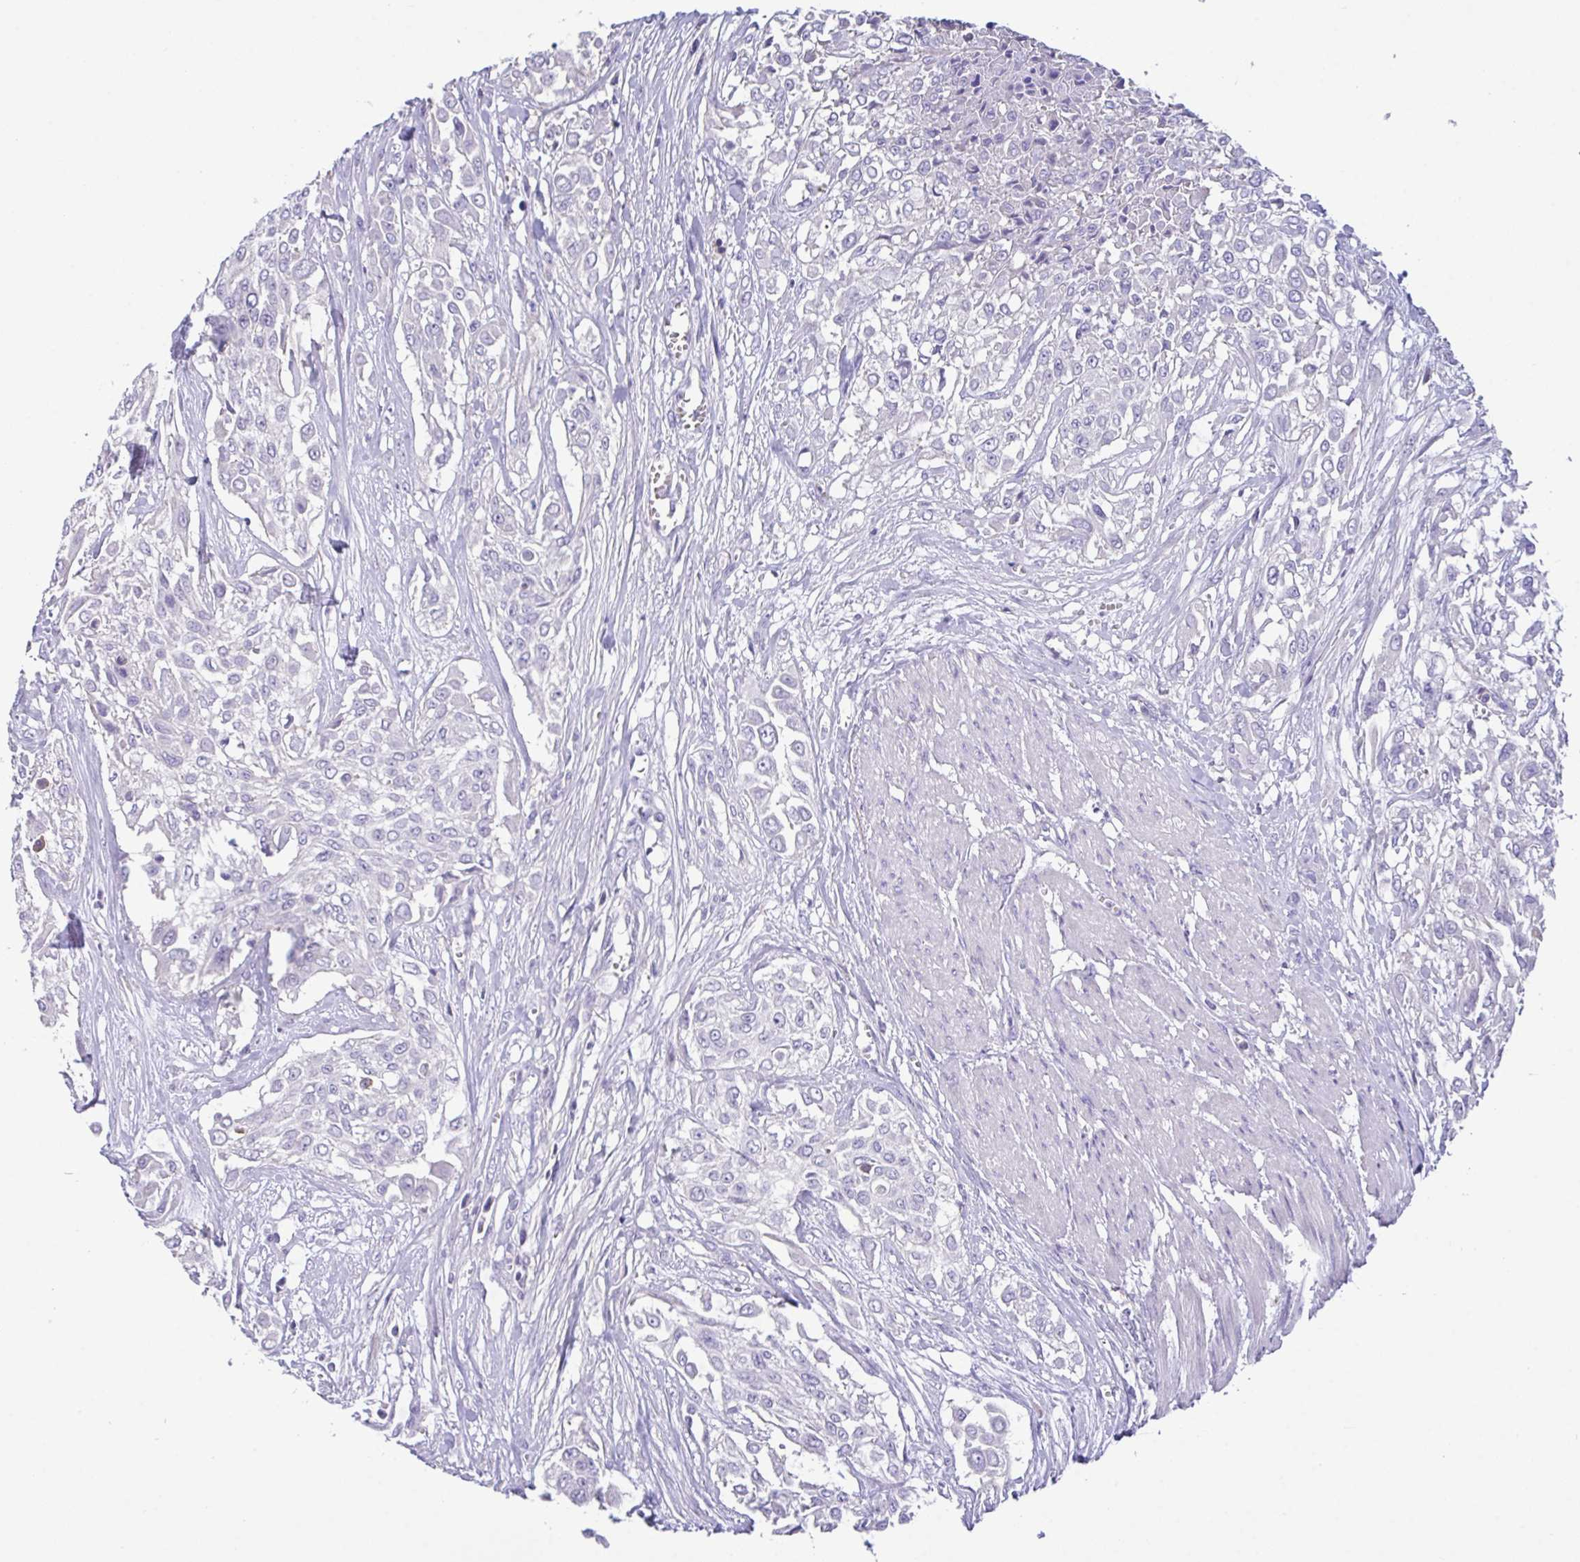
{"staining": {"intensity": "negative", "quantity": "none", "location": "none"}, "tissue": "urothelial cancer", "cell_type": "Tumor cells", "image_type": "cancer", "snomed": [{"axis": "morphology", "description": "Urothelial carcinoma, High grade"}, {"axis": "topography", "description": "Urinary bladder"}], "caption": "Immunohistochemistry (IHC) of urothelial cancer displays no expression in tumor cells.", "gene": "CA10", "patient": {"sex": "male", "age": 57}}